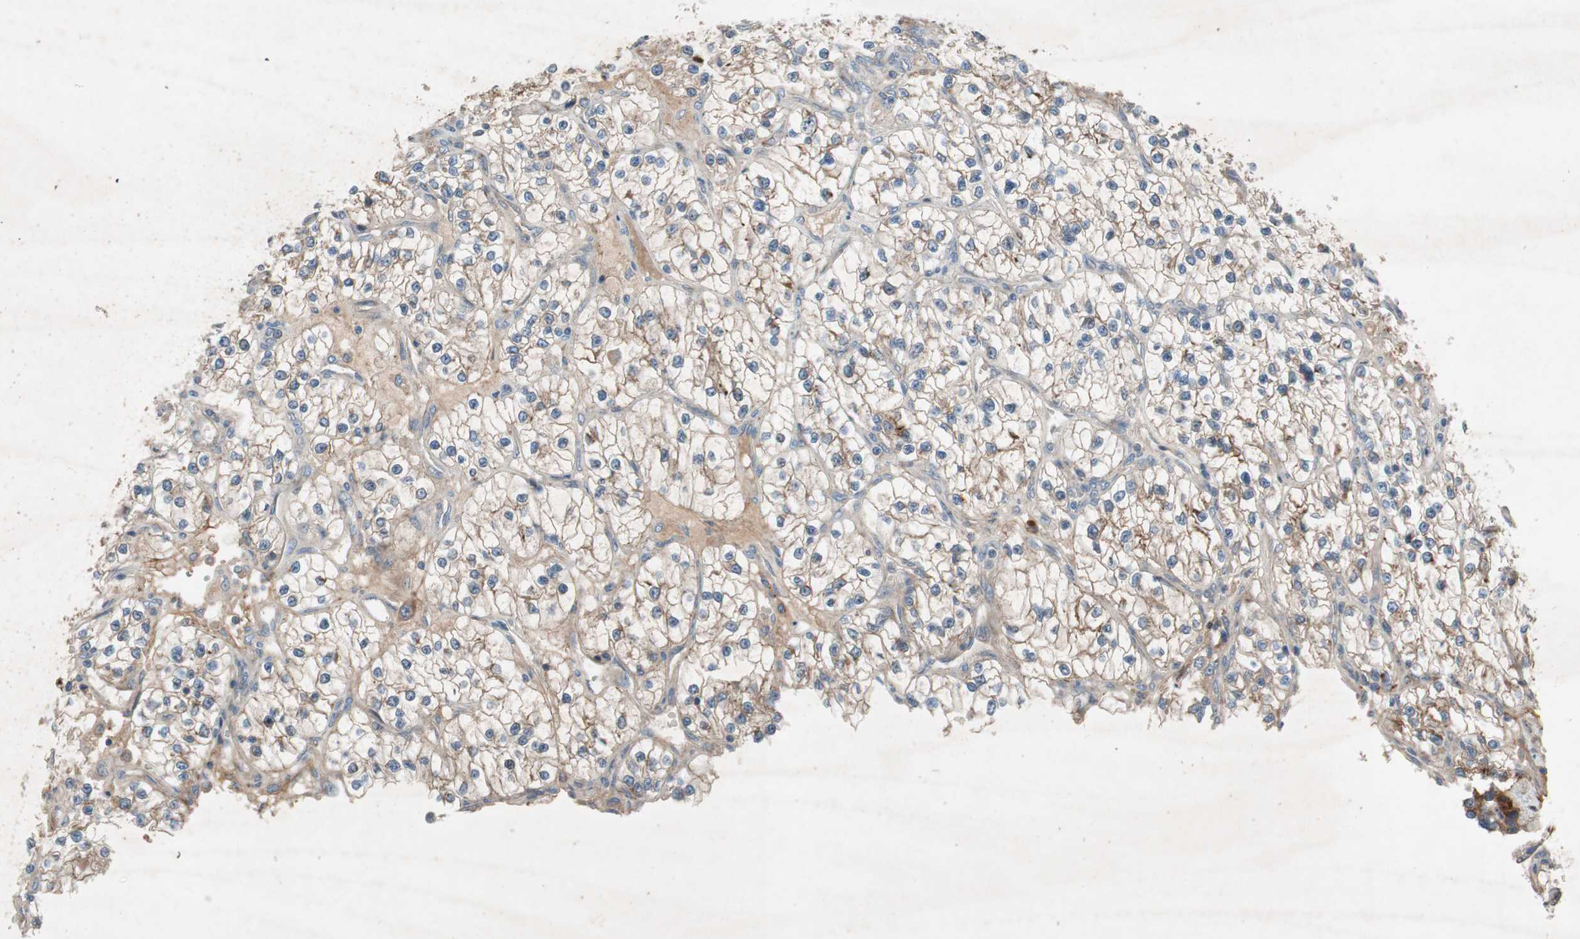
{"staining": {"intensity": "moderate", "quantity": "25%-75%", "location": "cytoplasmic/membranous"}, "tissue": "renal cancer", "cell_type": "Tumor cells", "image_type": "cancer", "snomed": [{"axis": "morphology", "description": "Adenocarcinoma, NOS"}, {"axis": "topography", "description": "Kidney"}], "caption": "Human renal cancer stained with a brown dye demonstrates moderate cytoplasmic/membranous positive expression in about 25%-75% of tumor cells.", "gene": "APOO", "patient": {"sex": "female", "age": 57}}